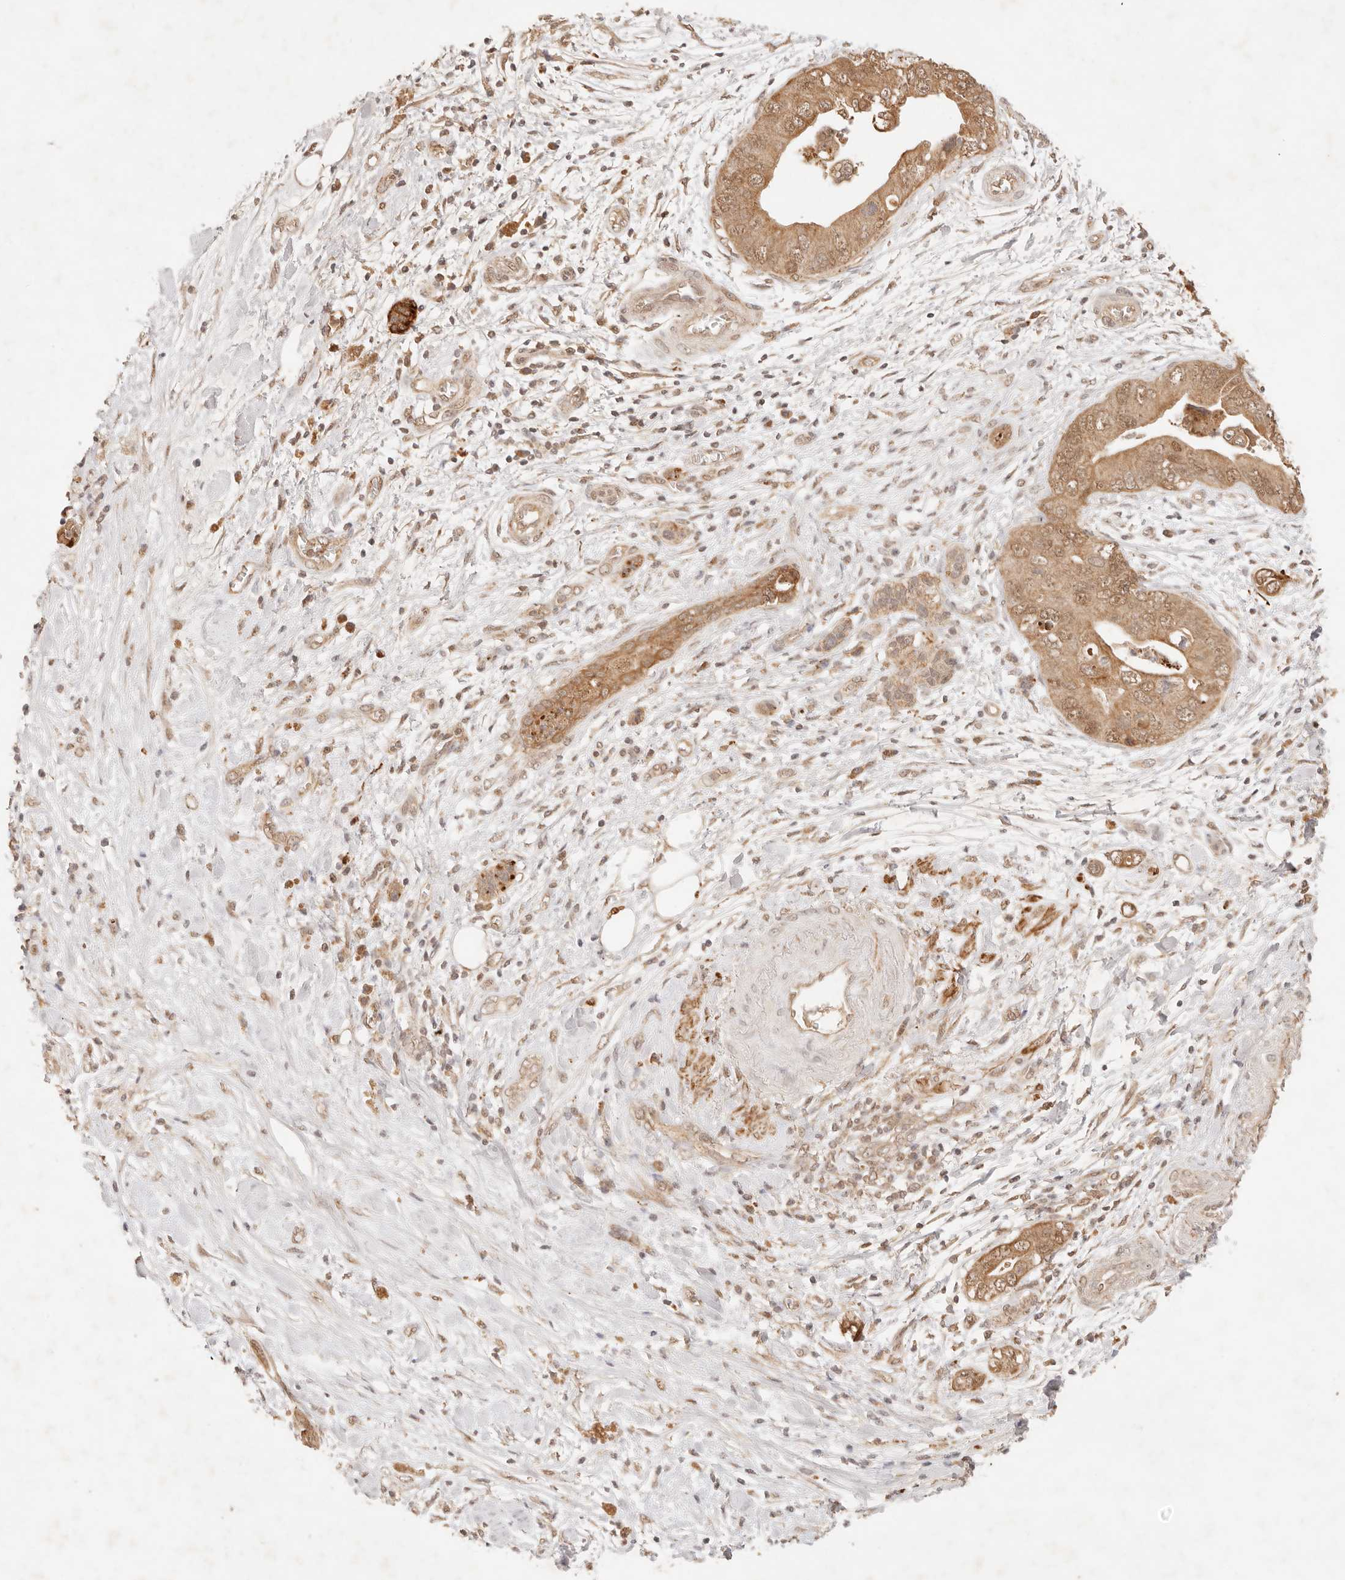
{"staining": {"intensity": "moderate", "quantity": ">75%", "location": "cytoplasmic/membranous,nuclear"}, "tissue": "pancreatic cancer", "cell_type": "Tumor cells", "image_type": "cancer", "snomed": [{"axis": "morphology", "description": "Adenocarcinoma, NOS"}, {"axis": "topography", "description": "Pancreas"}], "caption": "Pancreatic cancer stained for a protein (brown) exhibits moderate cytoplasmic/membranous and nuclear positive expression in approximately >75% of tumor cells.", "gene": "TRIM11", "patient": {"sex": "female", "age": 78}}